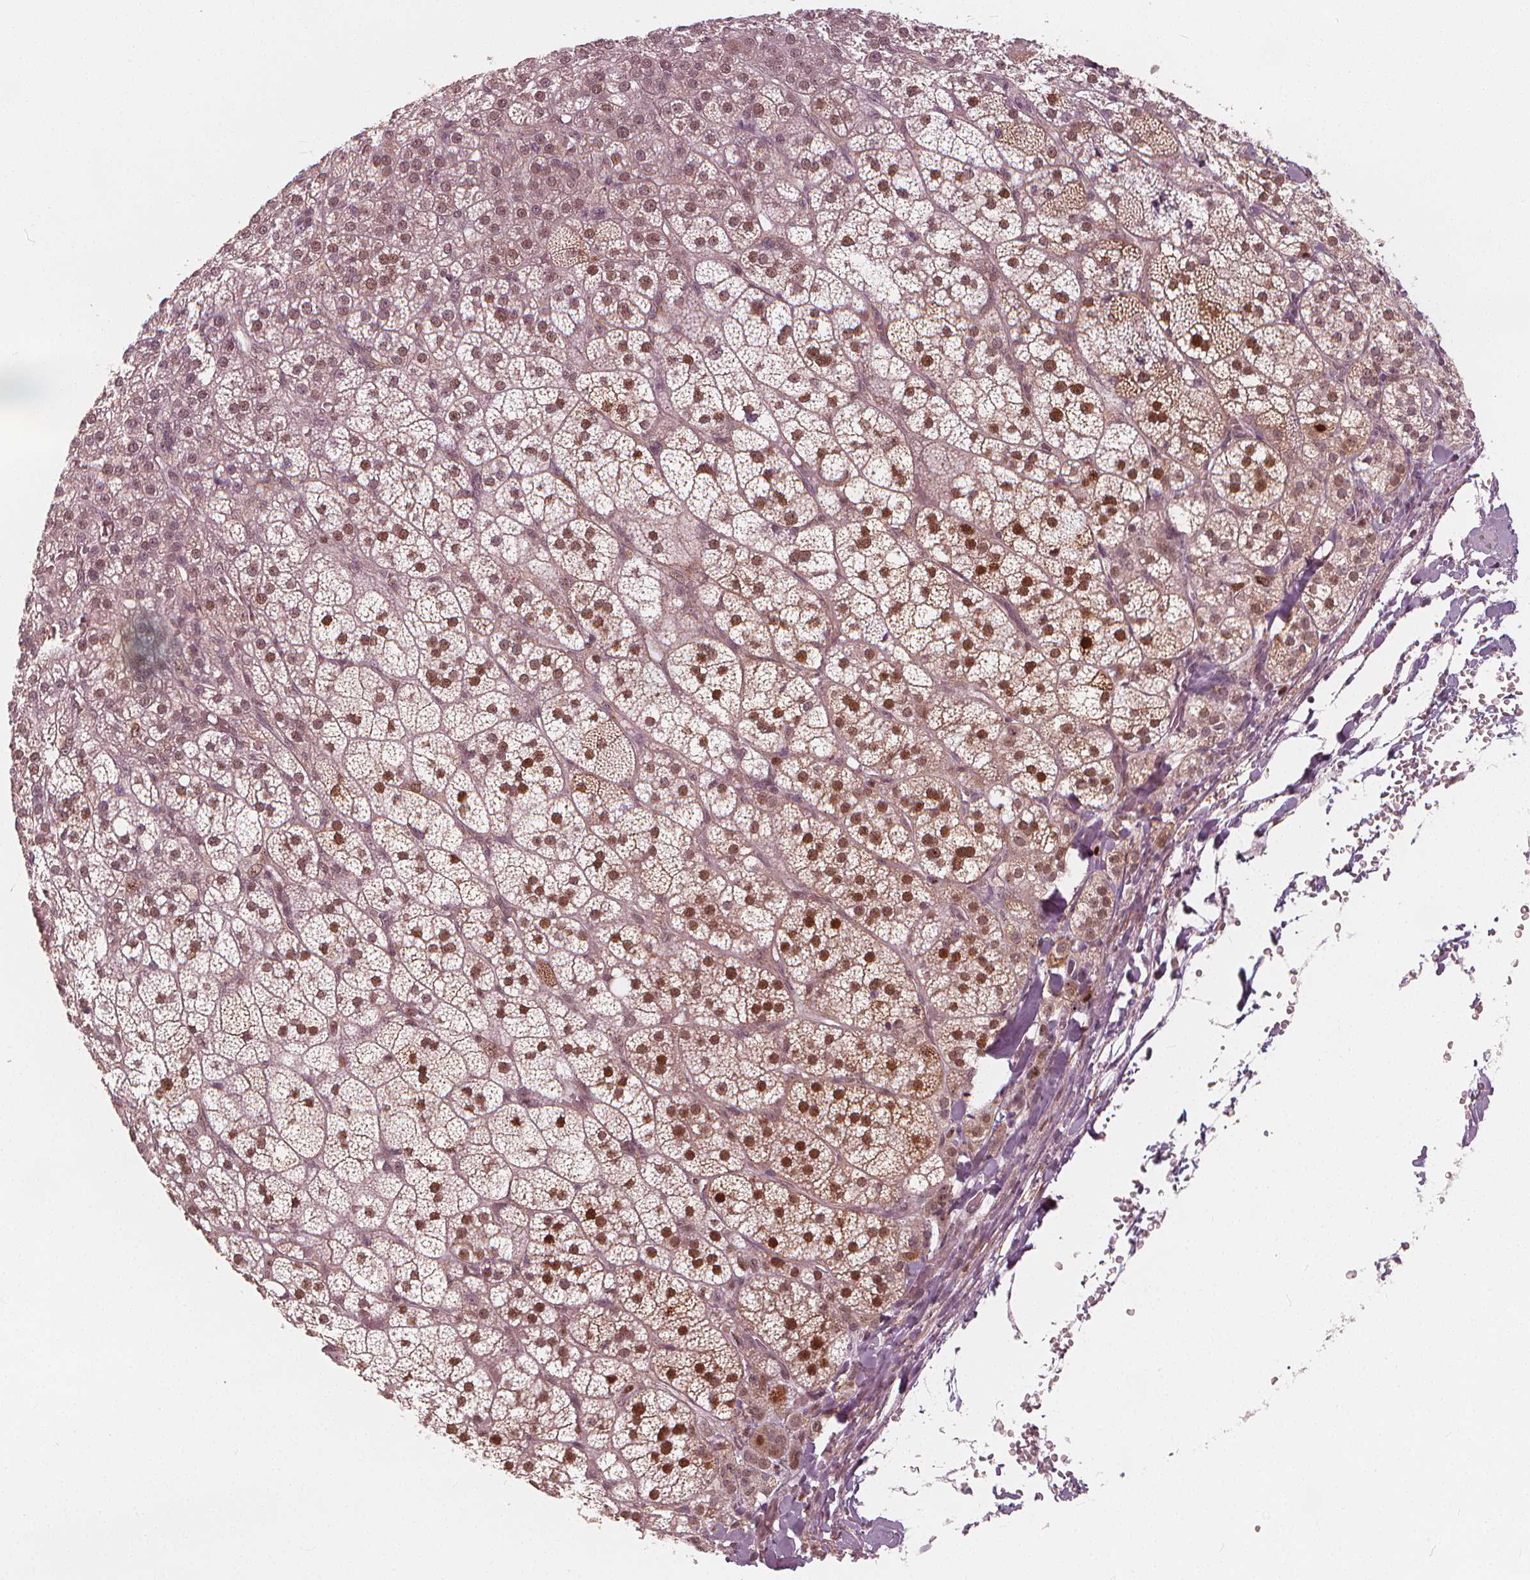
{"staining": {"intensity": "moderate", "quantity": ">75%", "location": "nuclear"}, "tissue": "adrenal gland", "cell_type": "Glandular cells", "image_type": "normal", "snomed": [{"axis": "morphology", "description": "Normal tissue, NOS"}, {"axis": "topography", "description": "Adrenal gland"}], "caption": "Human adrenal gland stained for a protein (brown) displays moderate nuclear positive expression in approximately >75% of glandular cells.", "gene": "SQSTM1", "patient": {"sex": "female", "age": 60}}